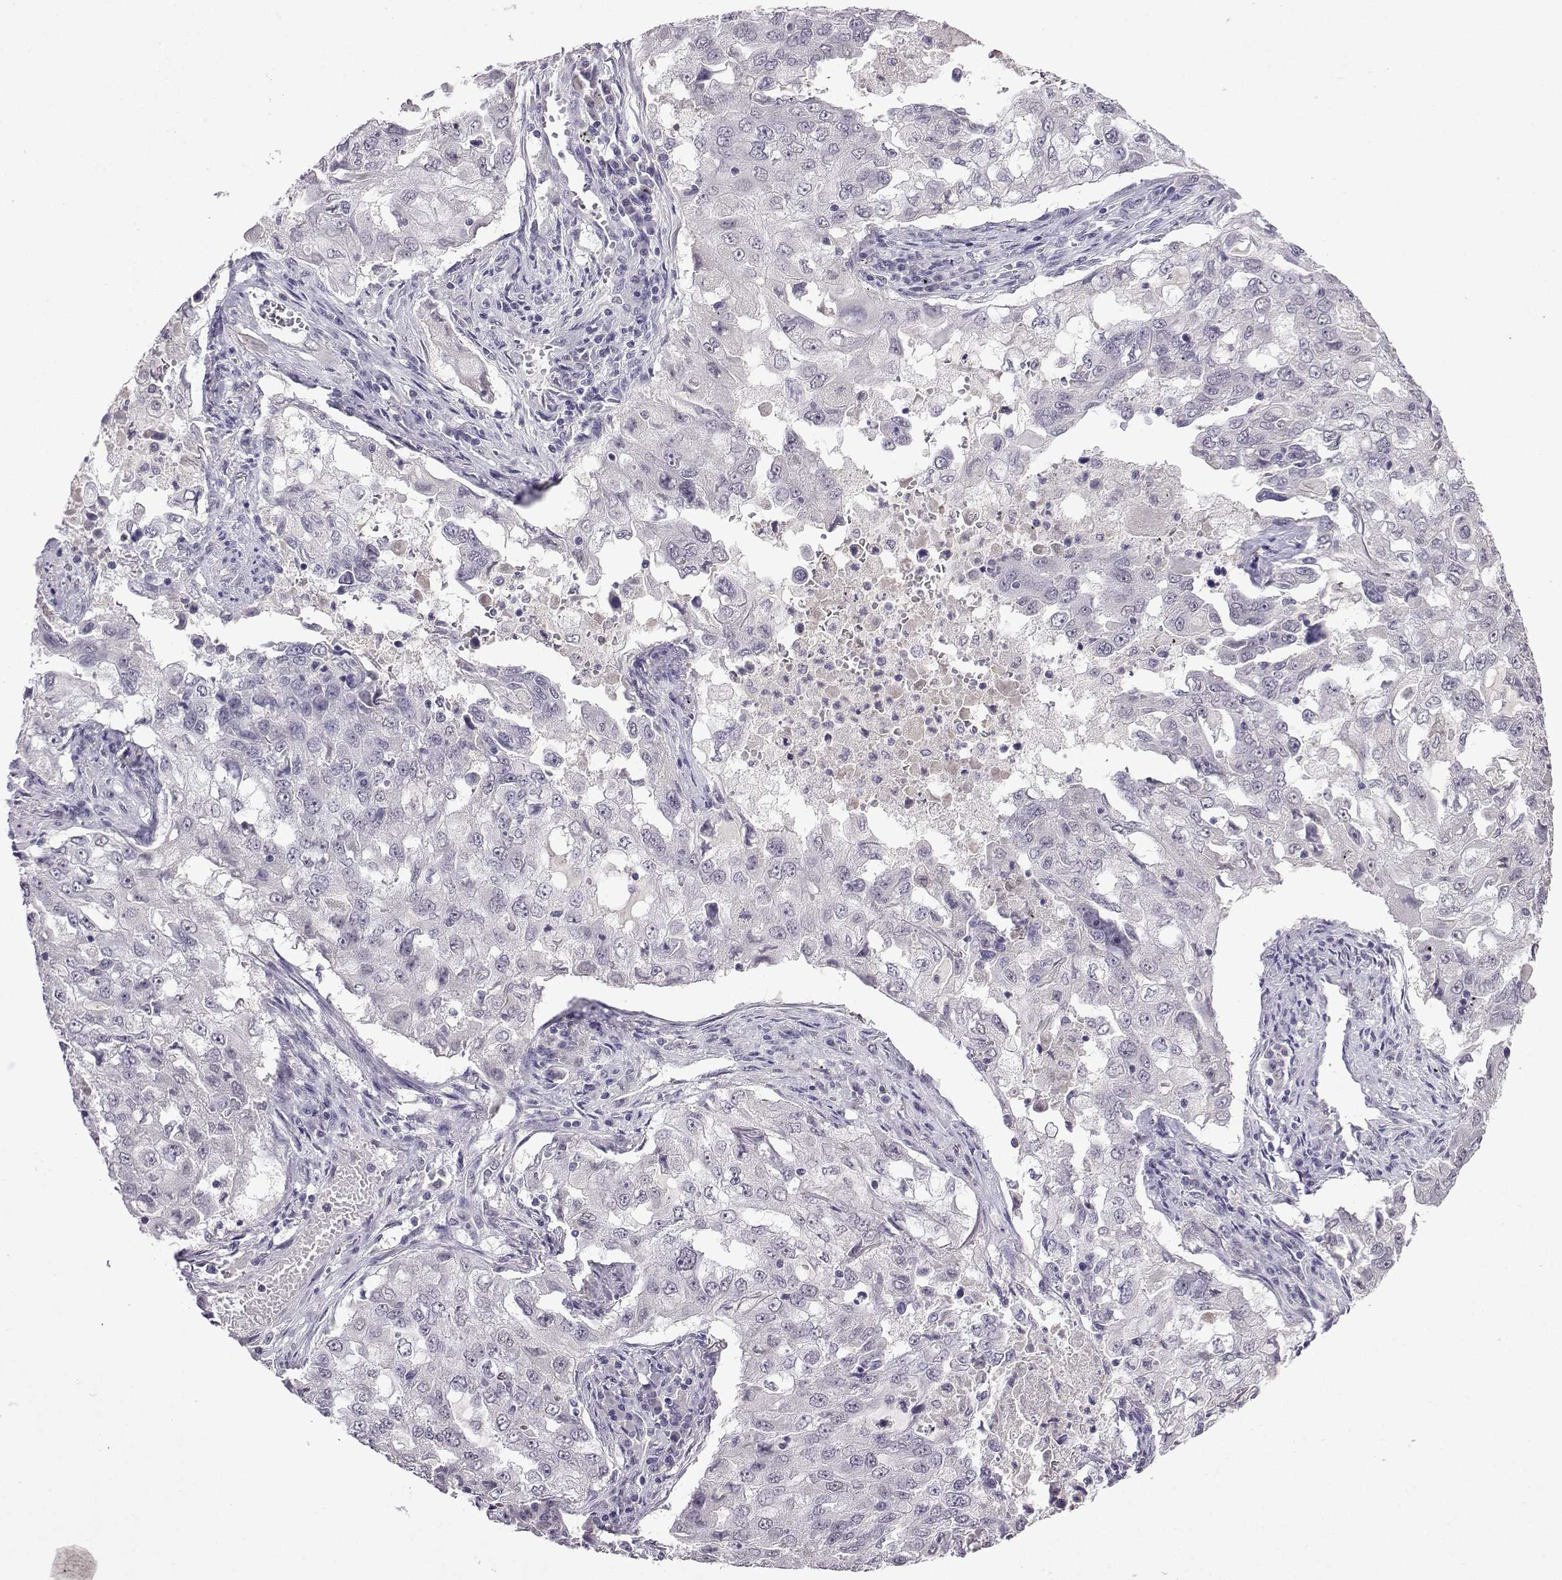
{"staining": {"intensity": "negative", "quantity": "none", "location": "none"}, "tissue": "lung cancer", "cell_type": "Tumor cells", "image_type": "cancer", "snomed": [{"axis": "morphology", "description": "Adenocarcinoma, NOS"}, {"axis": "topography", "description": "Lung"}], "caption": "An IHC micrograph of lung adenocarcinoma is shown. There is no staining in tumor cells of lung adenocarcinoma. The staining is performed using DAB brown chromogen with nuclei counter-stained in using hematoxylin.", "gene": "CCL28", "patient": {"sex": "female", "age": 61}}